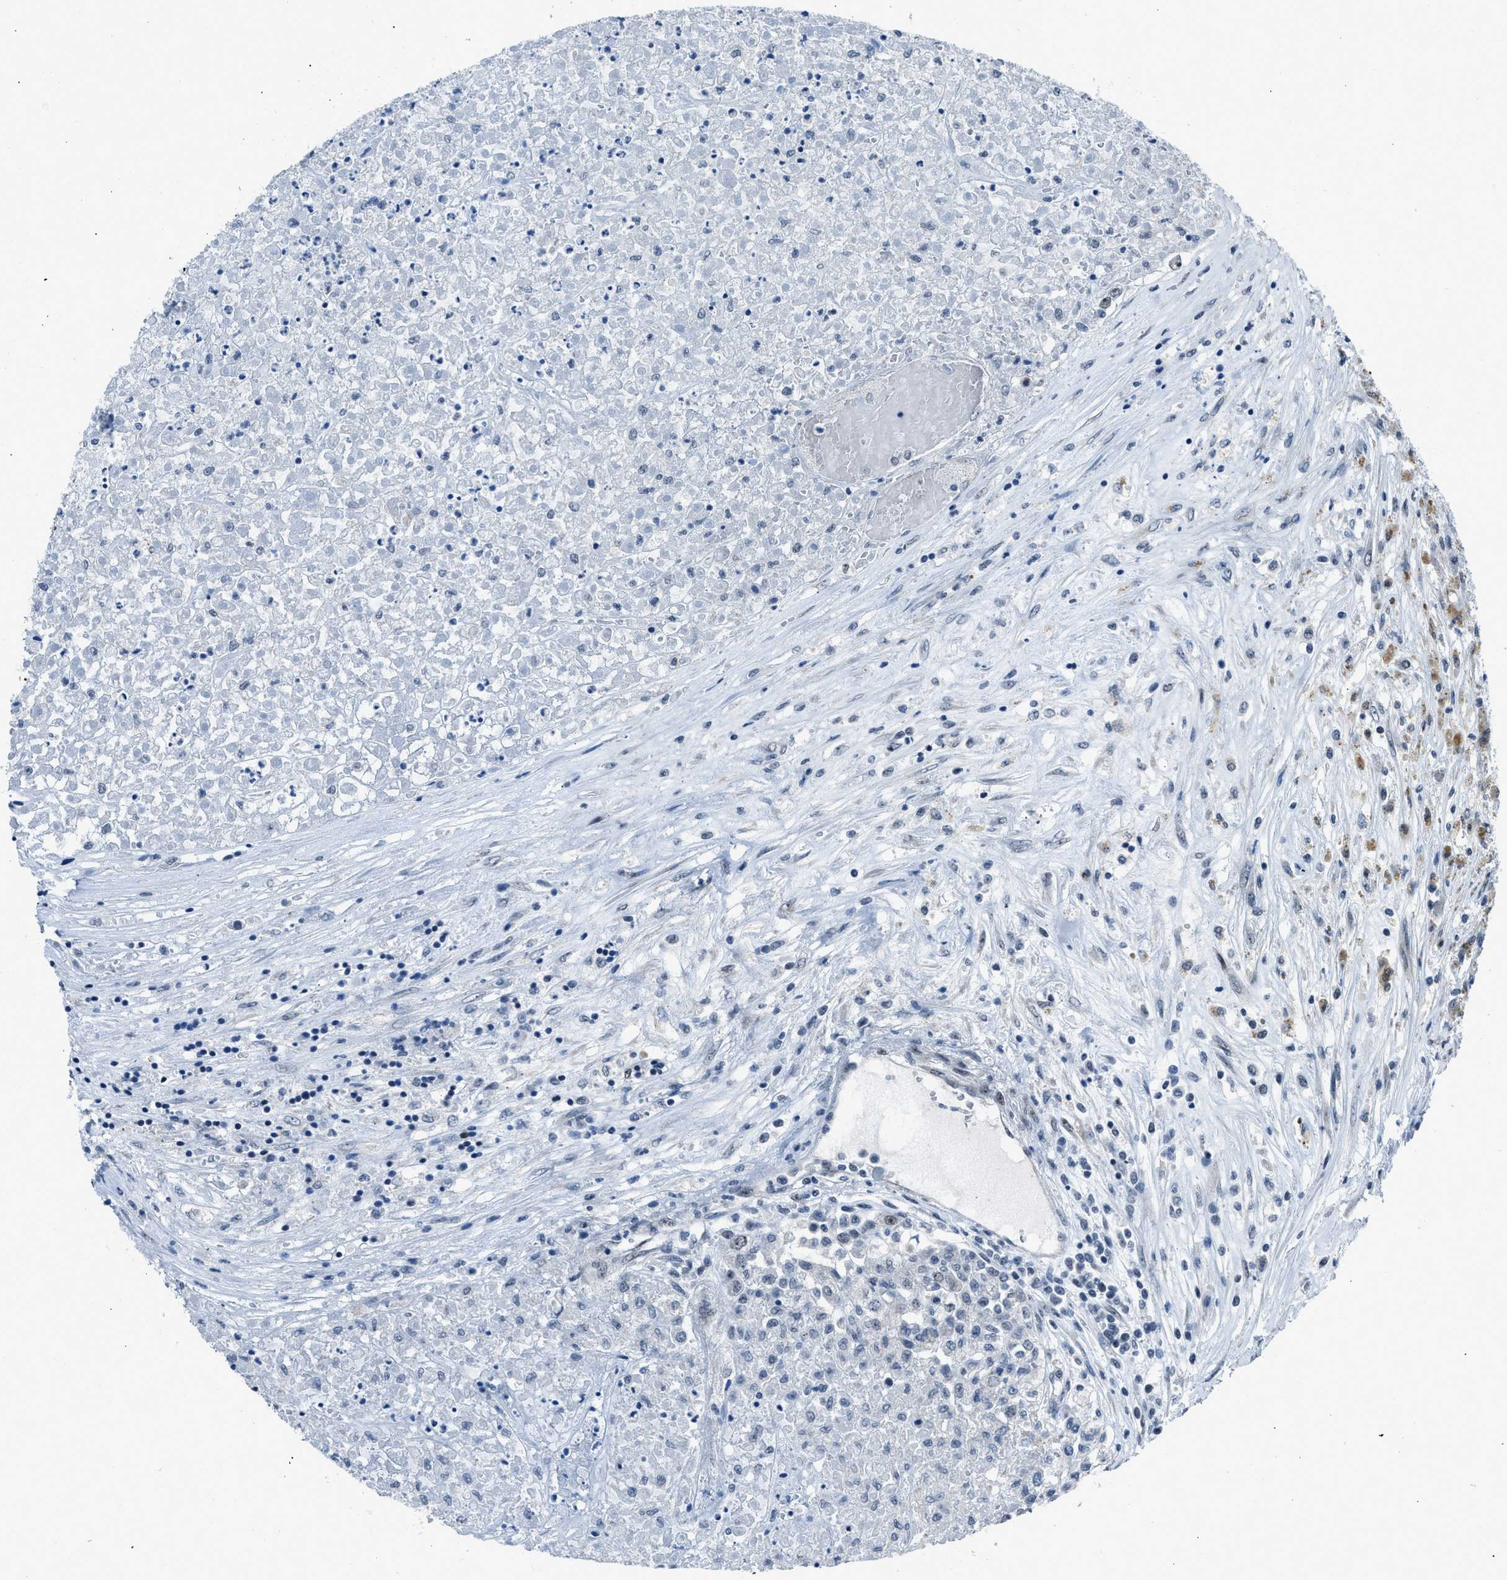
{"staining": {"intensity": "negative", "quantity": "none", "location": "none"}, "tissue": "renal cancer", "cell_type": "Tumor cells", "image_type": "cancer", "snomed": [{"axis": "morphology", "description": "Adenocarcinoma, NOS"}, {"axis": "topography", "description": "Kidney"}], "caption": "Renal cancer (adenocarcinoma) was stained to show a protein in brown. There is no significant staining in tumor cells.", "gene": "ADCY1", "patient": {"sex": "female", "age": 54}}